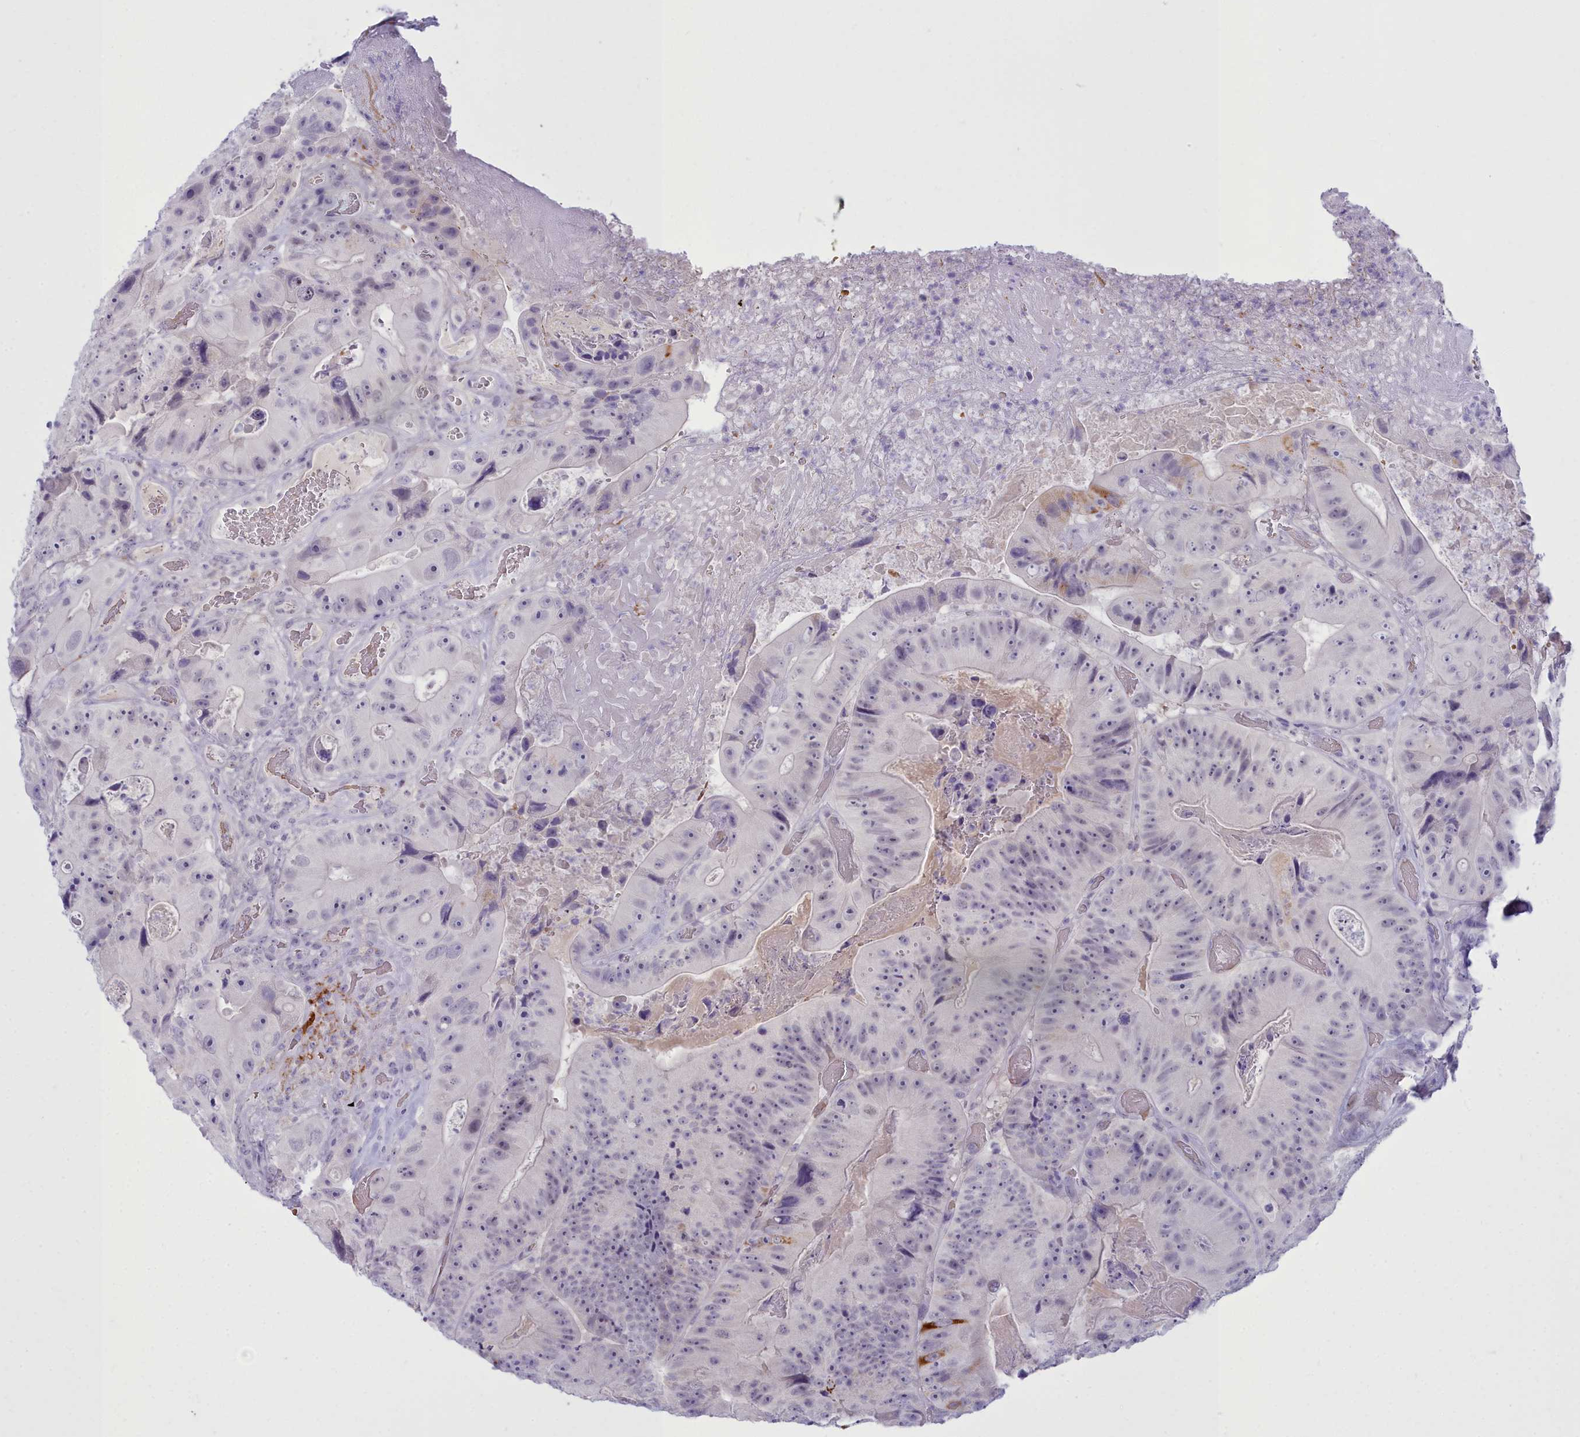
{"staining": {"intensity": "negative", "quantity": "none", "location": "none"}, "tissue": "colorectal cancer", "cell_type": "Tumor cells", "image_type": "cancer", "snomed": [{"axis": "morphology", "description": "Adenocarcinoma, NOS"}, {"axis": "topography", "description": "Colon"}], "caption": "Tumor cells show no significant positivity in colorectal cancer (adenocarcinoma).", "gene": "OSTN", "patient": {"sex": "female", "age": 86}}